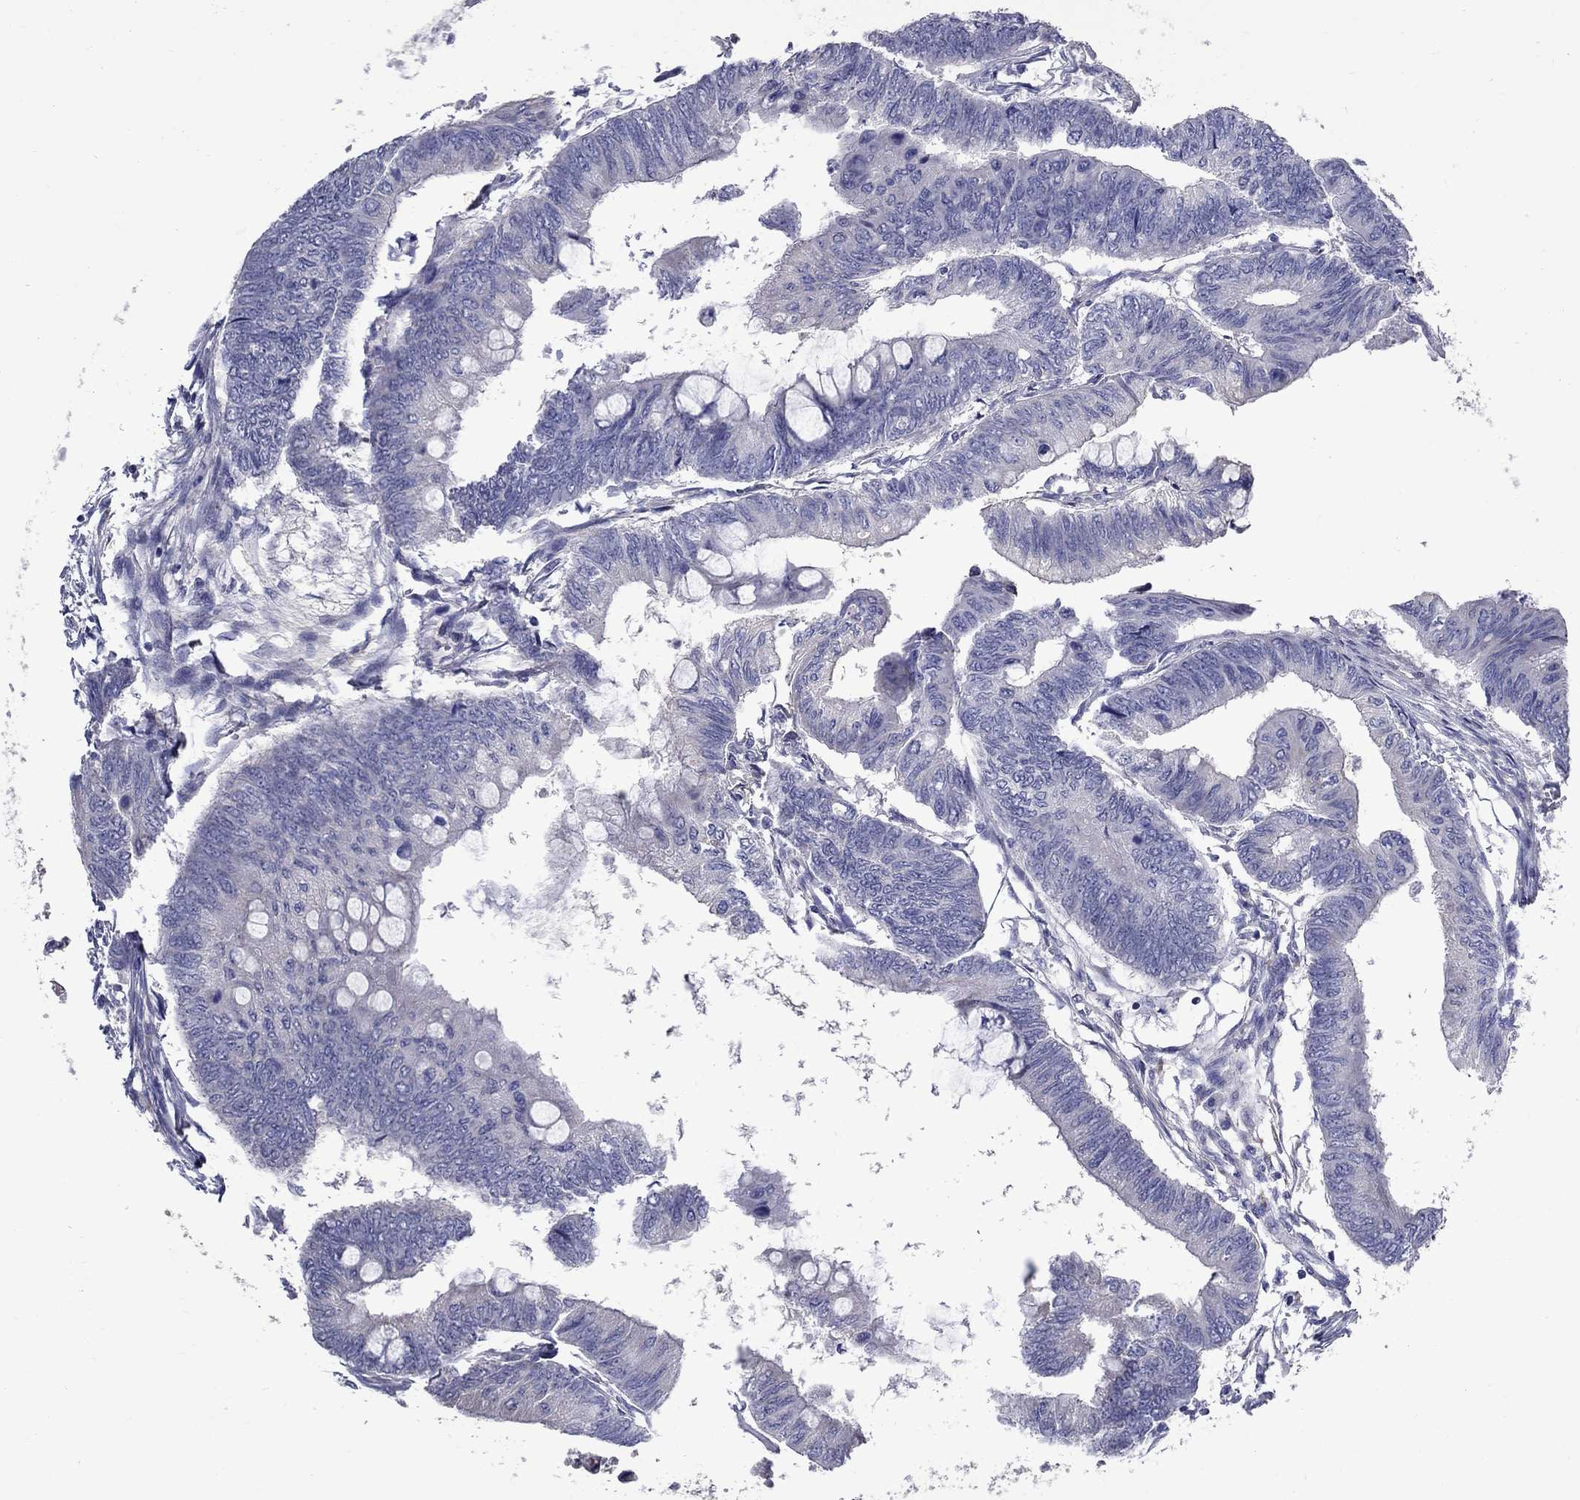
{"staining": {"intensity": "negative", "quantity": "none", "location": "none"}, "tissue": "colorectal cancer", "cell_type": "Tumor cells", "image_type": "cancer", "snomed": [{"axis": "morphology", "description": "Normal tissue, NOS"}, {"axis": "morphology", "description": "Adenocarcinoma, NOS"}, {"axis": "topography", "description": "Rectum"}, {"axis": "topography", "description": "Peripheral nerve tissue"}], "caption": "Immunohistochemistry (IHC) of colorectal cancer (adenocarcinoma) shows no staining in tumor cells.", "gene": "ANXA10", "patient": {"sex": "male", "age": 92}}